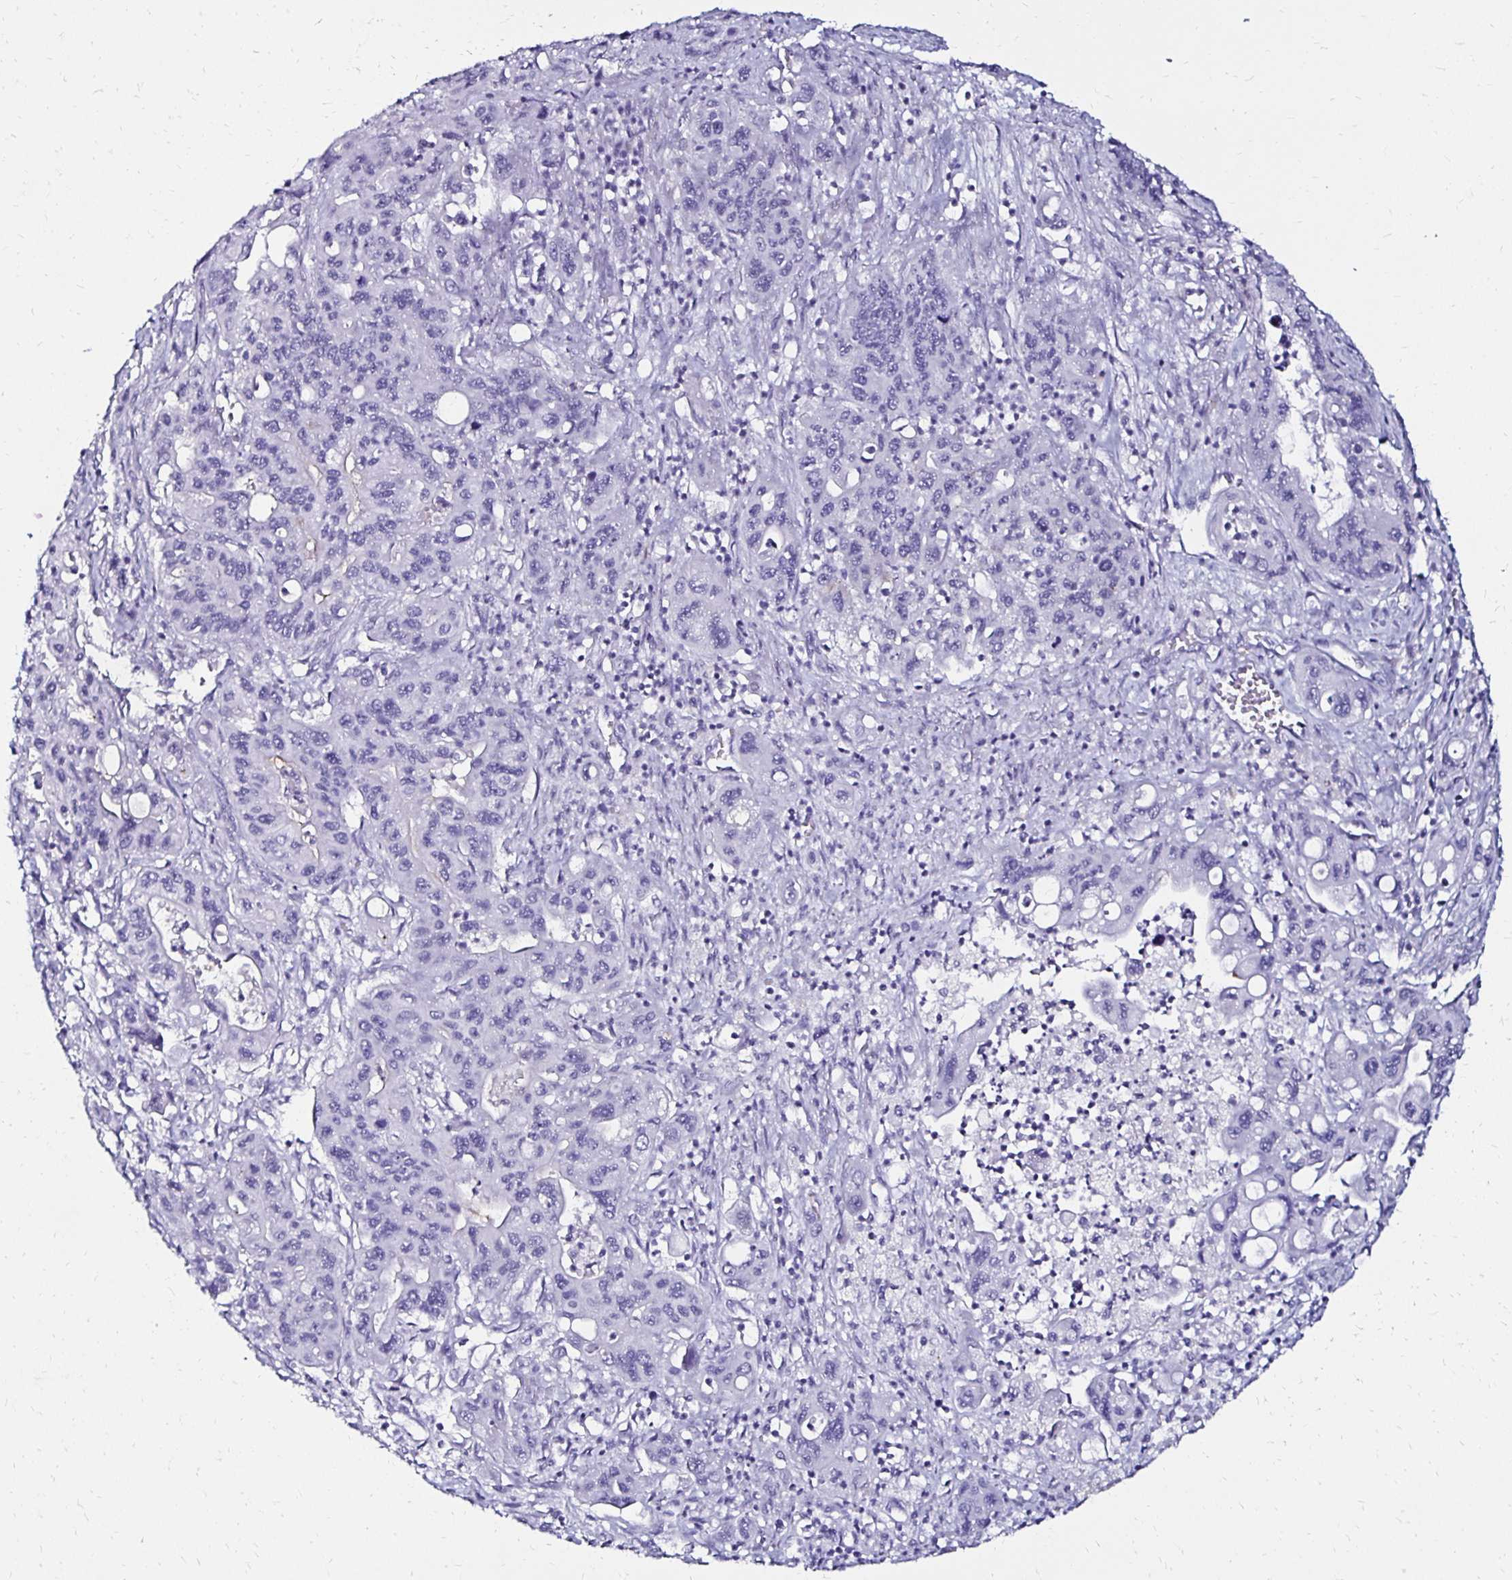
{"staining": {"intensity": "negative", "quantity": "none", "location": "none"}, "tissue": "pancreatic cancer", "cell_type": "Tumor cells", "image_type": "cancer", "snomed": [{"axis": "morphology", "description": "Adenocarcinoma, NOS"}, {"axis": "topography", "description": "Pancreas"}], "caption": "This is a histopathology image of immunohistochemistry staining of pancreatic cancer (adenocarcinoma), which shows no expression in tumor cells.", "gene": "KCNT1", "patient": {"sex": "male", "age": 62}}